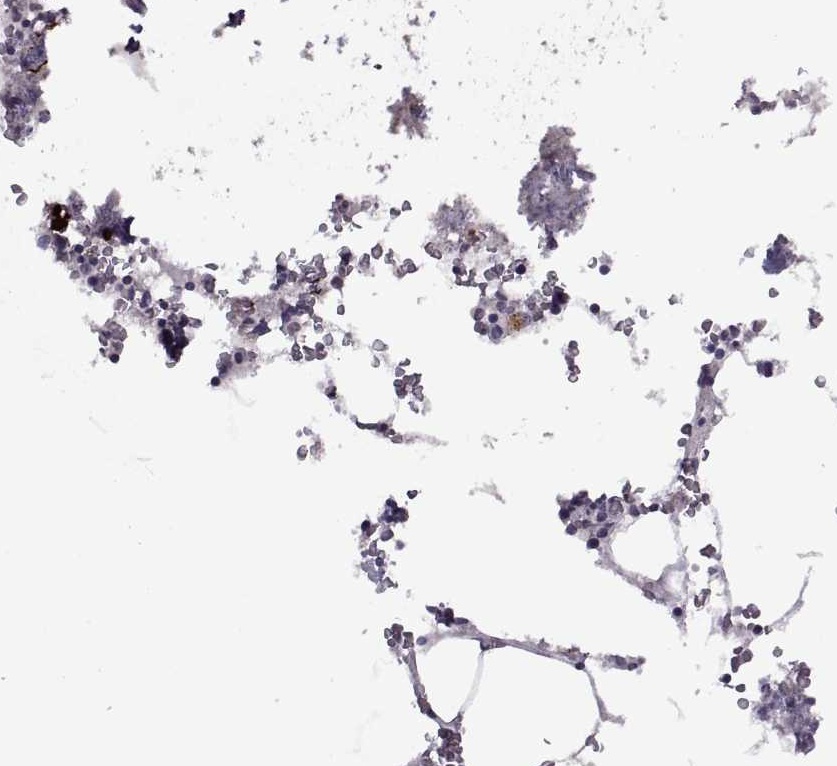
{"staining": {"intensity": "negative", "quantity": "none", "location": "none"}, "tissue": "bone marrow", "cell_type": "Hematopoietic cells", "image_type": "normal", "snomed": [{"axis": "morphology", "description": "Normal tissue, NOS"}, {"axis": "topography", "description": "Bone marrow"}], "caption": "Protein analysis of normal bone marrow shows no significant staining in hematopoietic cells.", "gene": "ASIC2", "patient": {"sex": "male", "age": 54}}